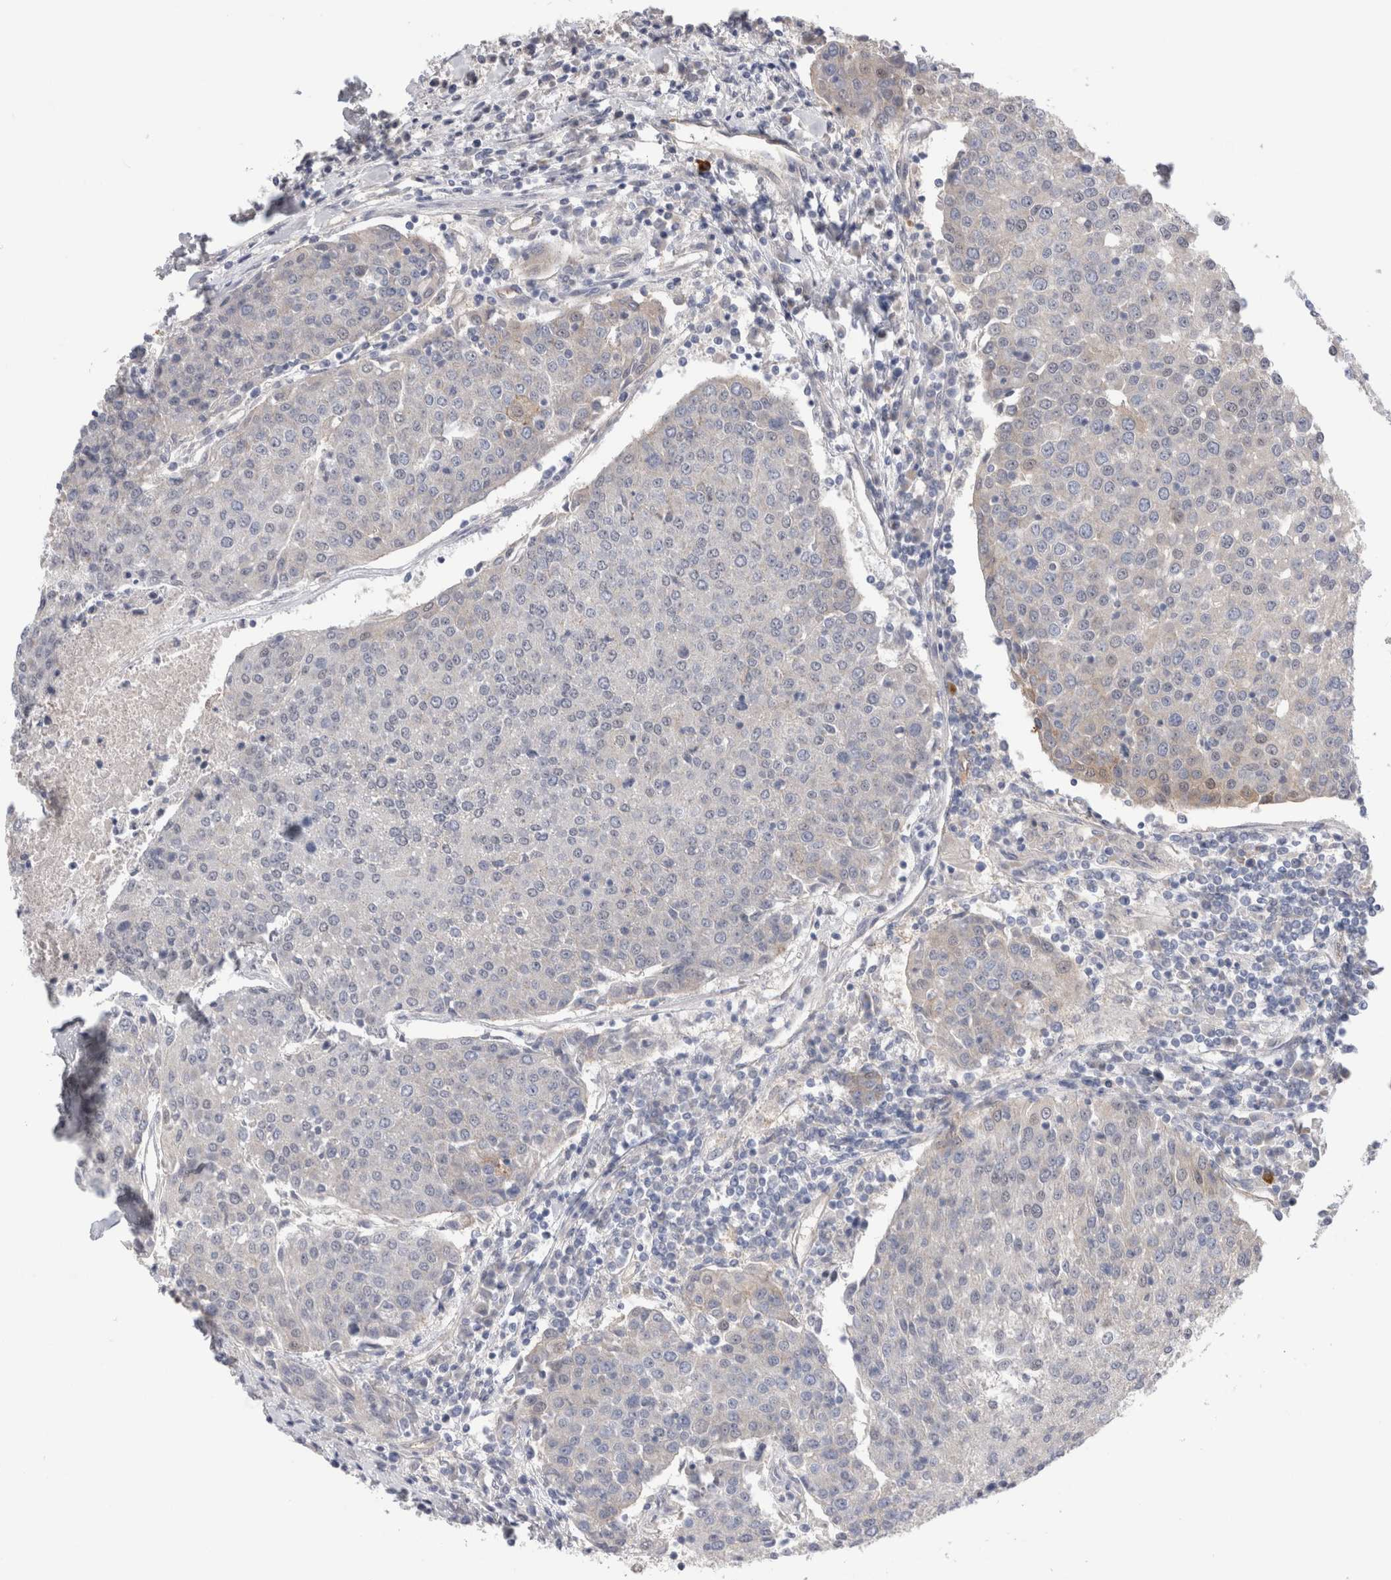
{"staining": {"intensity": "negative", "quantity": "none", "location": "none"}, "tissue": "urothelial cancer", "cell_type": "Tumor cells", "image_type": "cancer", "snomed": [{"axis": "morphology", "description": "Urothelial carcinoma, High grade"}, {"axis": "topography", "description": "Urinary bladder"}], "caption": "Tumor cells show no significant staining in urothelial cancer.", "gene": "TAFA5", "patient": {"sex": "female", "age": 85}}